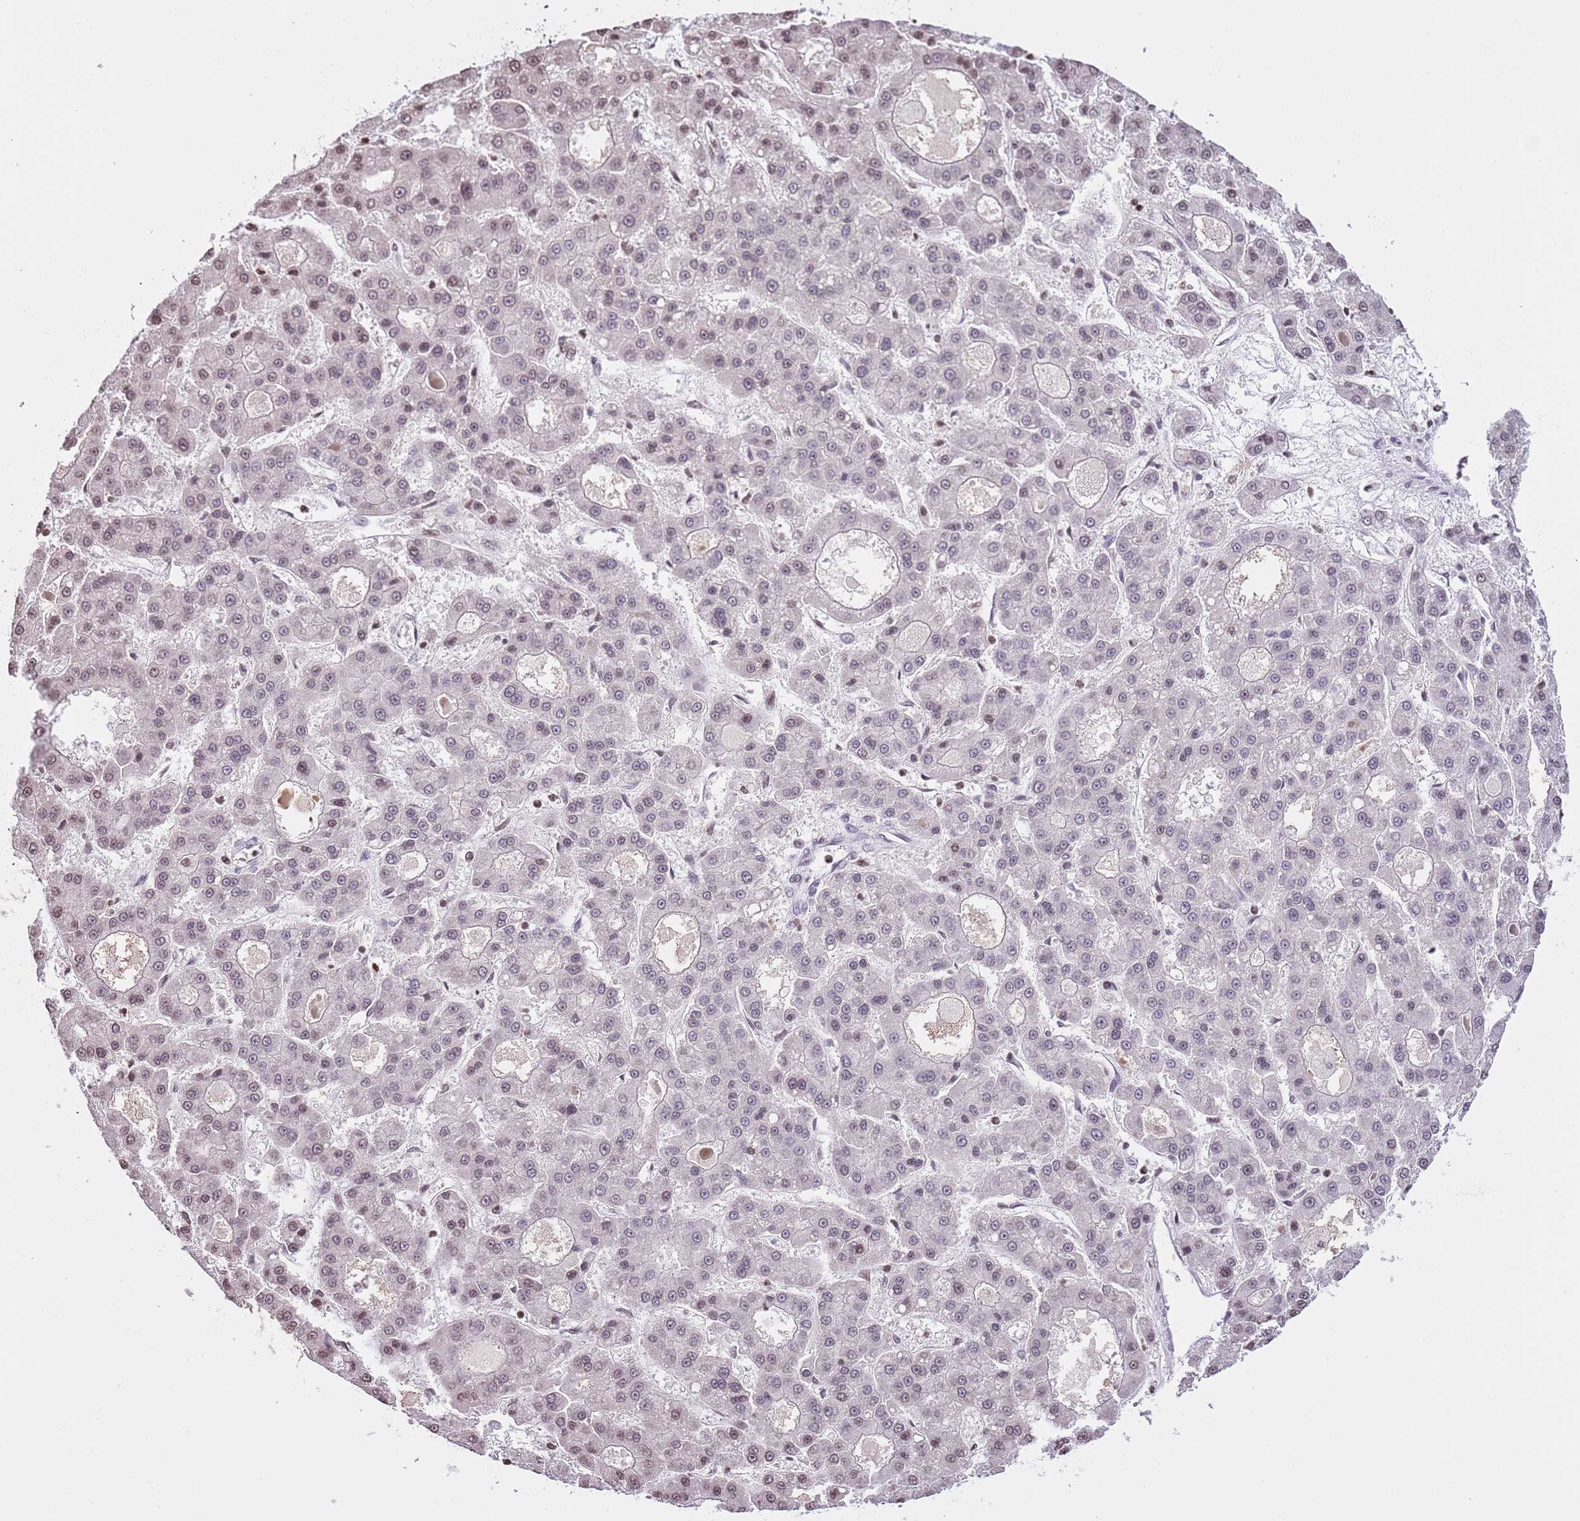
{"staining": {"intensity": "weak", "quantity": "<25%", "location": "nuclear"}, "tissue": "liver cancer", "cell_type": "Tumor cells", "image_type": "cancer", "snomed": [{"axis": "morphology", "description": "Carcinoma, Hepatocellular, NOS"}, {"axis": "topography", "description": "Liver"}], "caption": "This micrograph is of liver cancer (hepatocellular carcinoma) stained with IHC to label a protein in brown with the nuclei are counter-stained blue. There is no expression in tumor cells.", "gene": "KPNA3", "patient": {"sex": "male", "age": 70}}